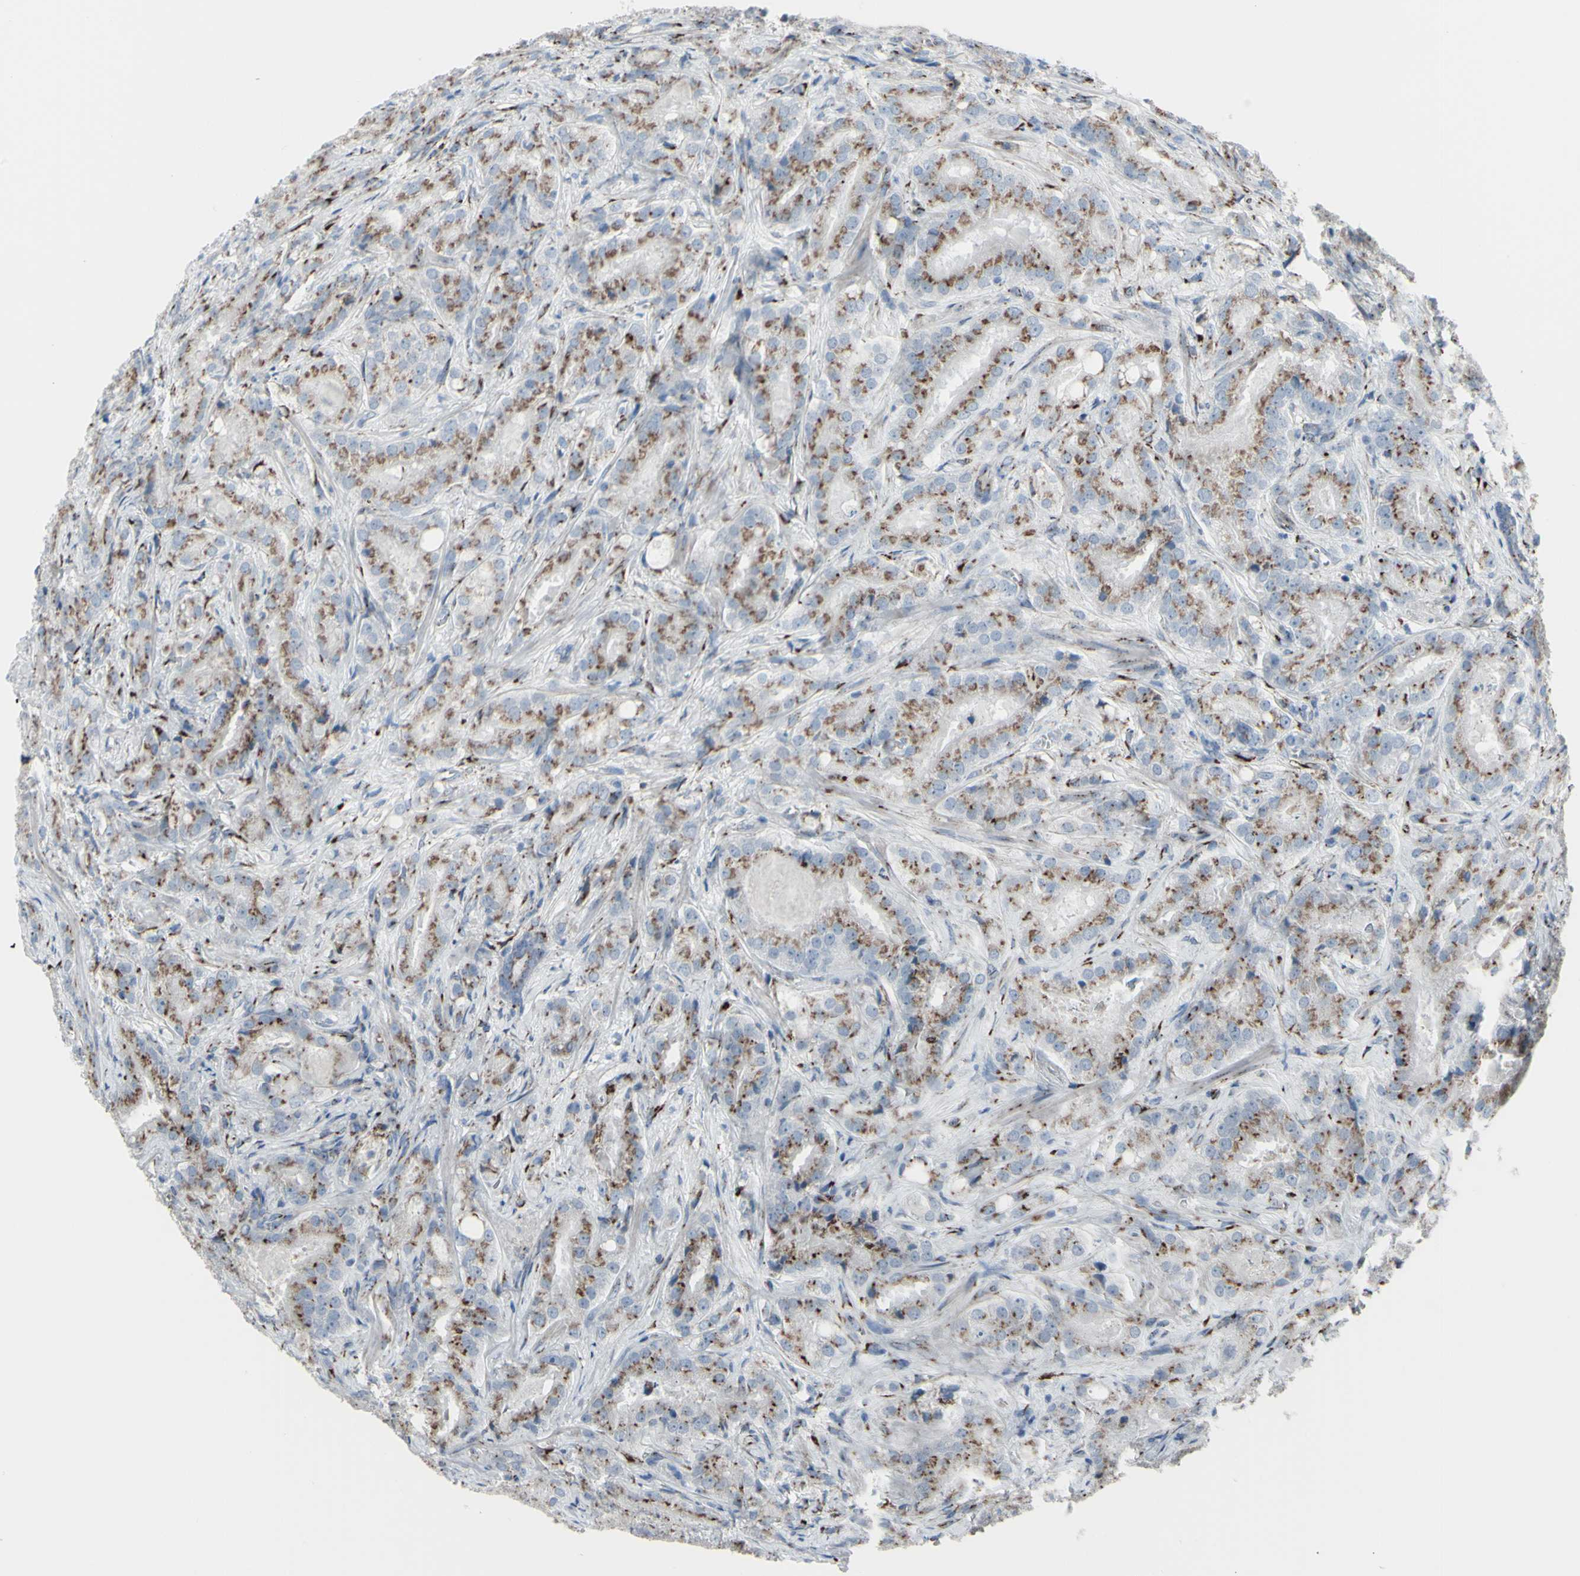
{"staining": {"intensity": "moderate", "quantity": ">75%", "location": "cytoplasmic/membranous"}, "tissue": "prostate cancer", "cell_type": "Tumor cells", "image_type": "cancer", "snomed": [{"axis": "morphology", "description": "Adenocarcinoma, High grade"}, {"axis": "topography", "description": "Prostate"}], "caption": "Prostate adenocarcinoma (high-grade) tissue reveals moderate cytoplasmic/membranous positivity in approximately >75% of tumor cells, visualized by immunohistochemistry.", "gene": "GLG1", "patient": {"sex": "male", "age": 64}}